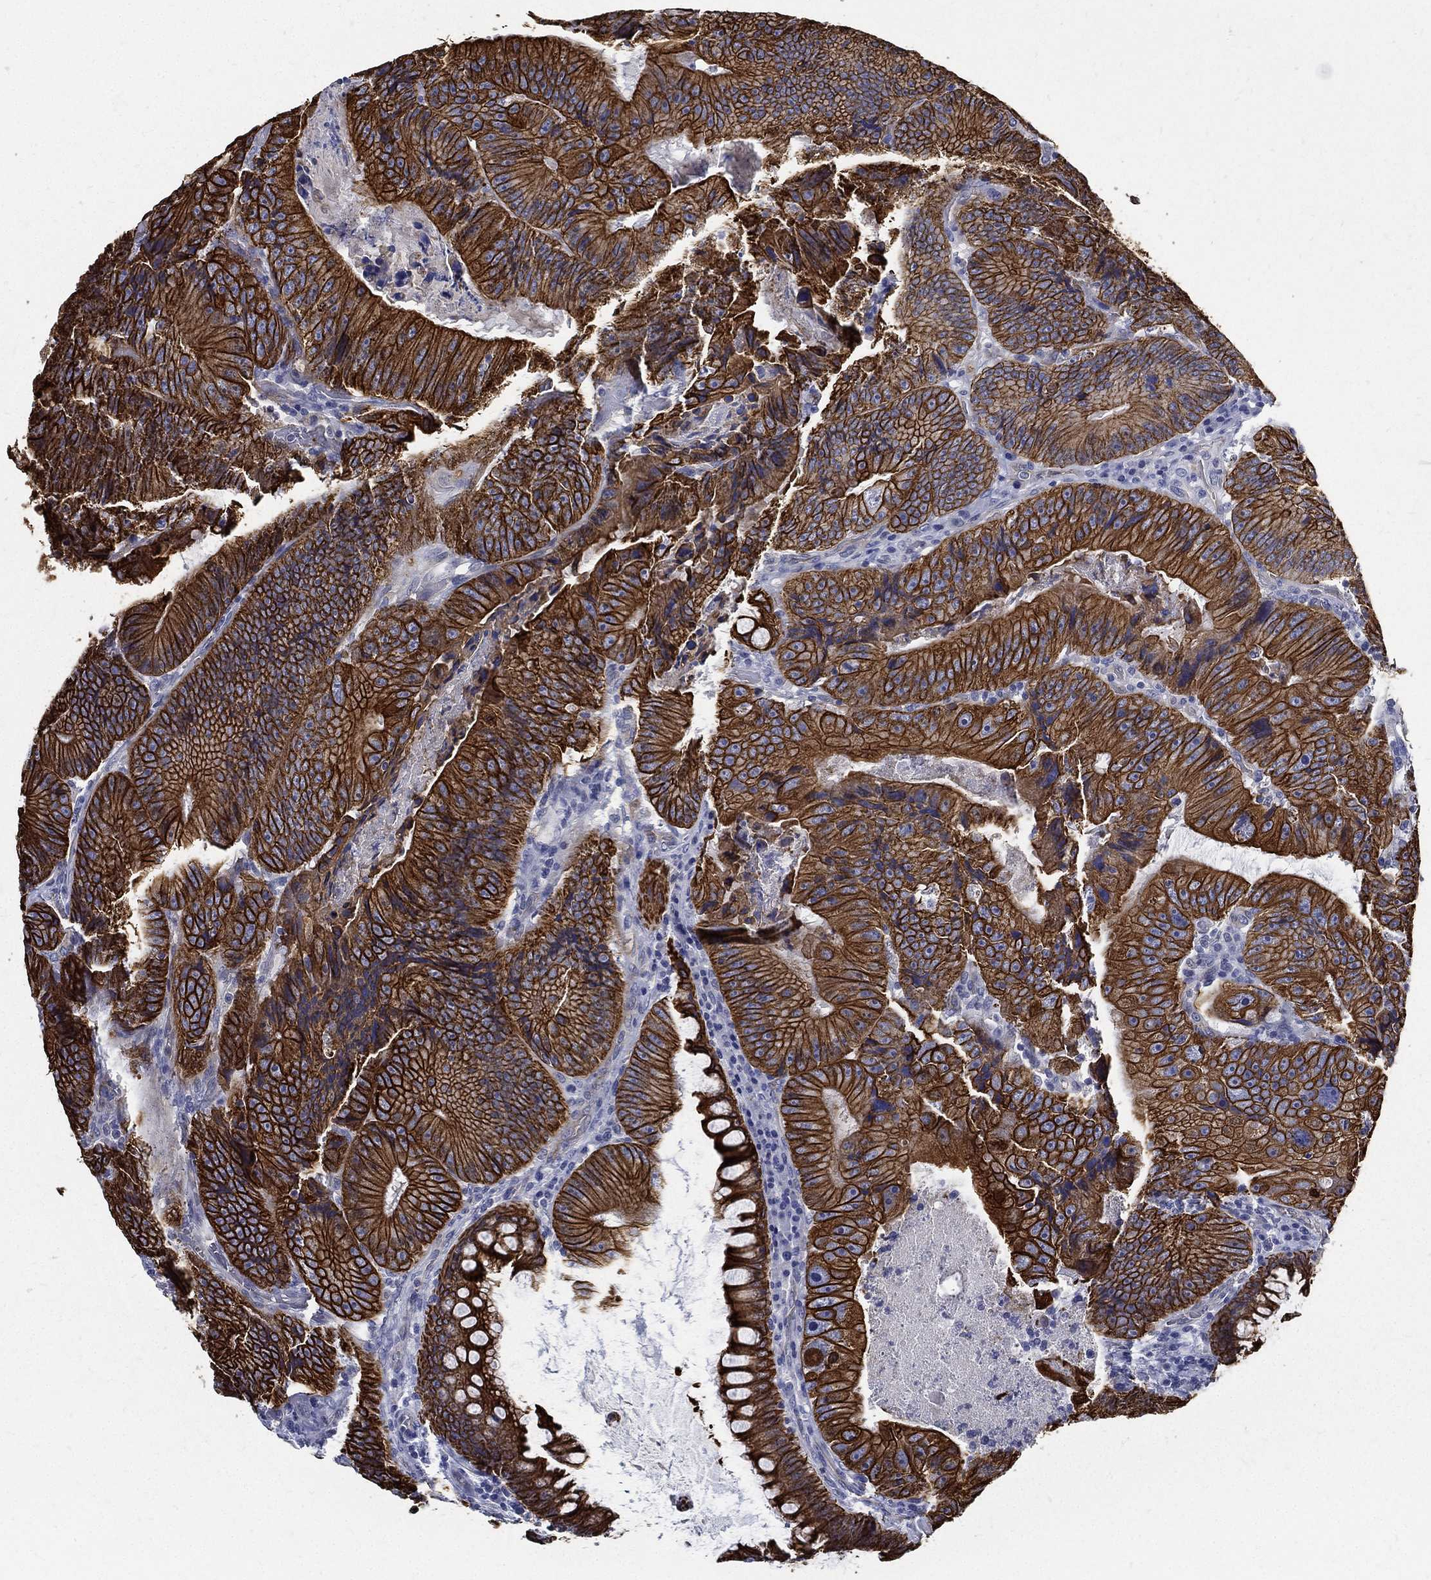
{"staining": {"intensity": "strong", "quantity": ">75%", "location": "cytoplasmic/membranous"}, "tissue": "colorectal cancer", "cell_type": "Tumor cells", "image_type": "cancer", "snomed": [{"axis": "morphology", "description": "Adenocarcinoma, NOS"}, {"axis": "topography", "description": "Colon"}], "caption": "Strong cytoplasmic/membranous staining is seen in approximately >75% of tumor cells in colorectal cancer.", "gene": "NEDD9", "patient": {"sex": "female", "age": 86}}